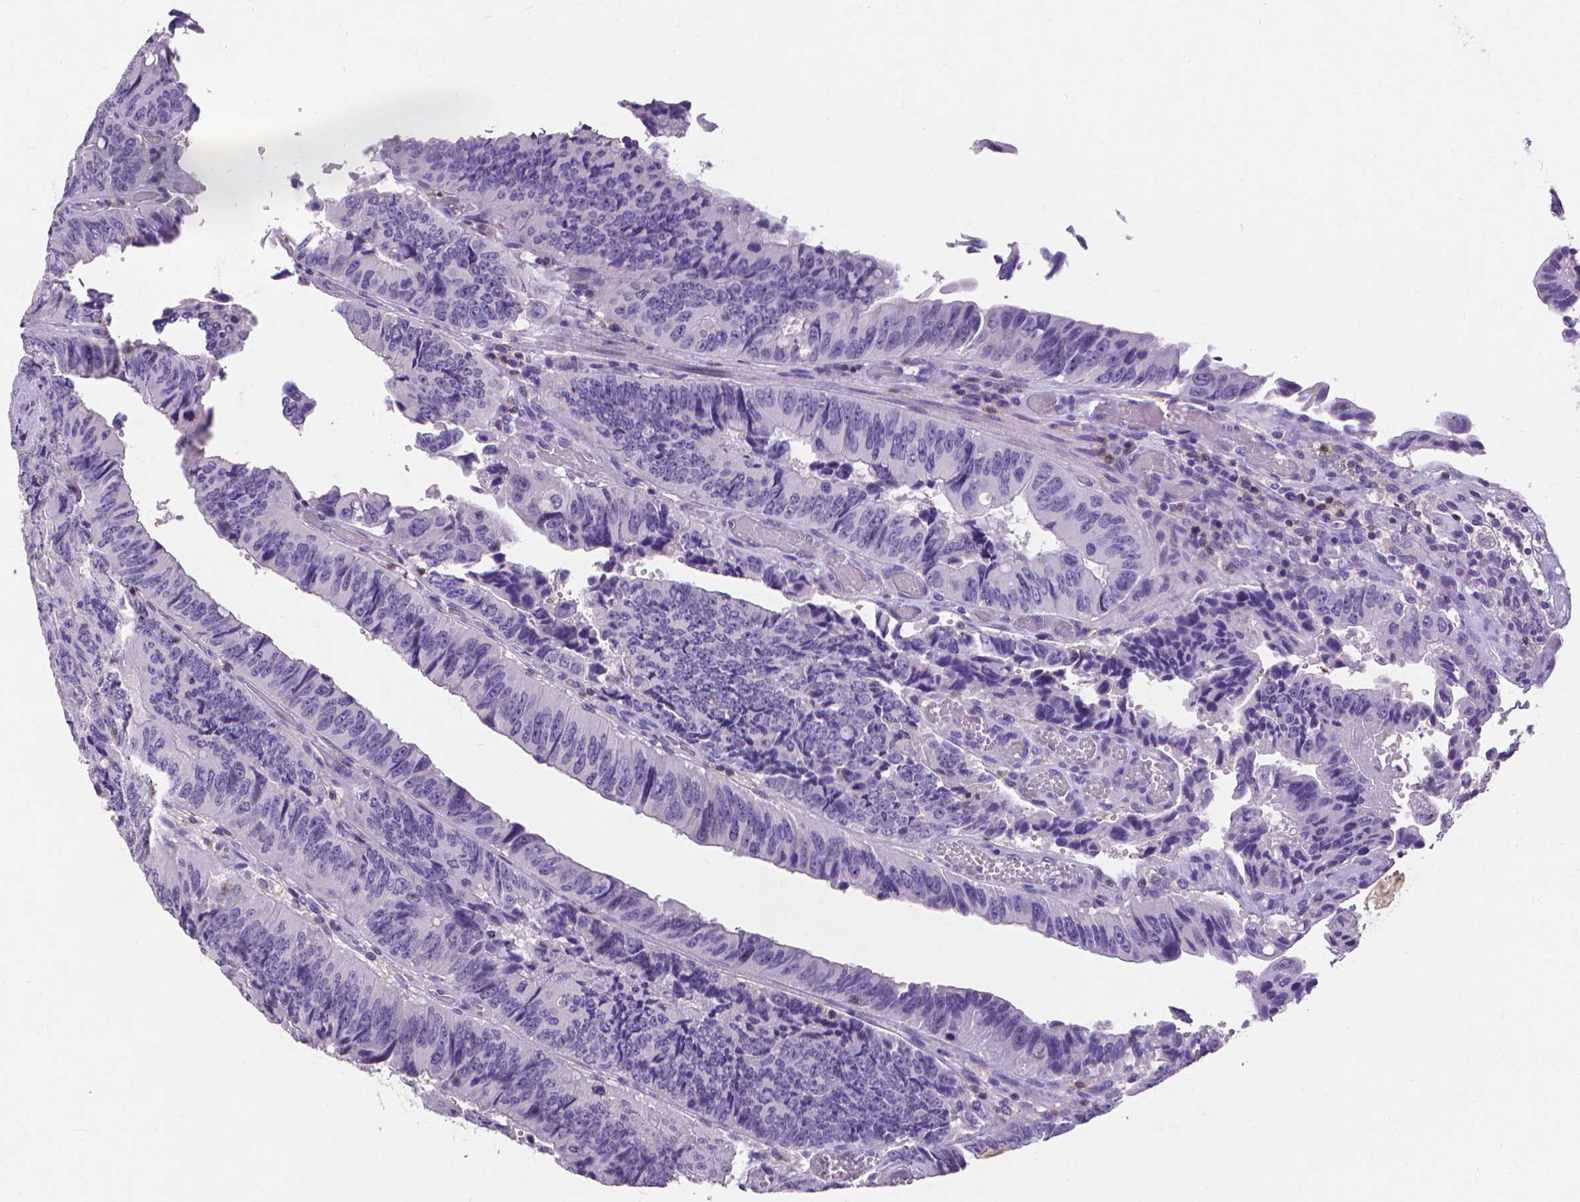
{"staining": {"intensity": "negative", "quantity": "none", "location": "none"}, "tissue": "colorectal cancer", "cell_type": "Tumor cells", "image_type": "cancer", "snomed": [{"axis": "morphology", "description": "Adenocarcinoma, NOS"}, {"axis": "topography", "description": "Colon"}], "caption": "Immunohistochemistry (IHC) histopathology image of neoplastic tissue: human colorectal cancer (adenocarcinoma) stained with DAB (3,3'-diaminobenzidine) demonstrates no significant protein staining in tumor cells.", "gene": "CD4", "patient": {"sex": "female", "age": 84}}